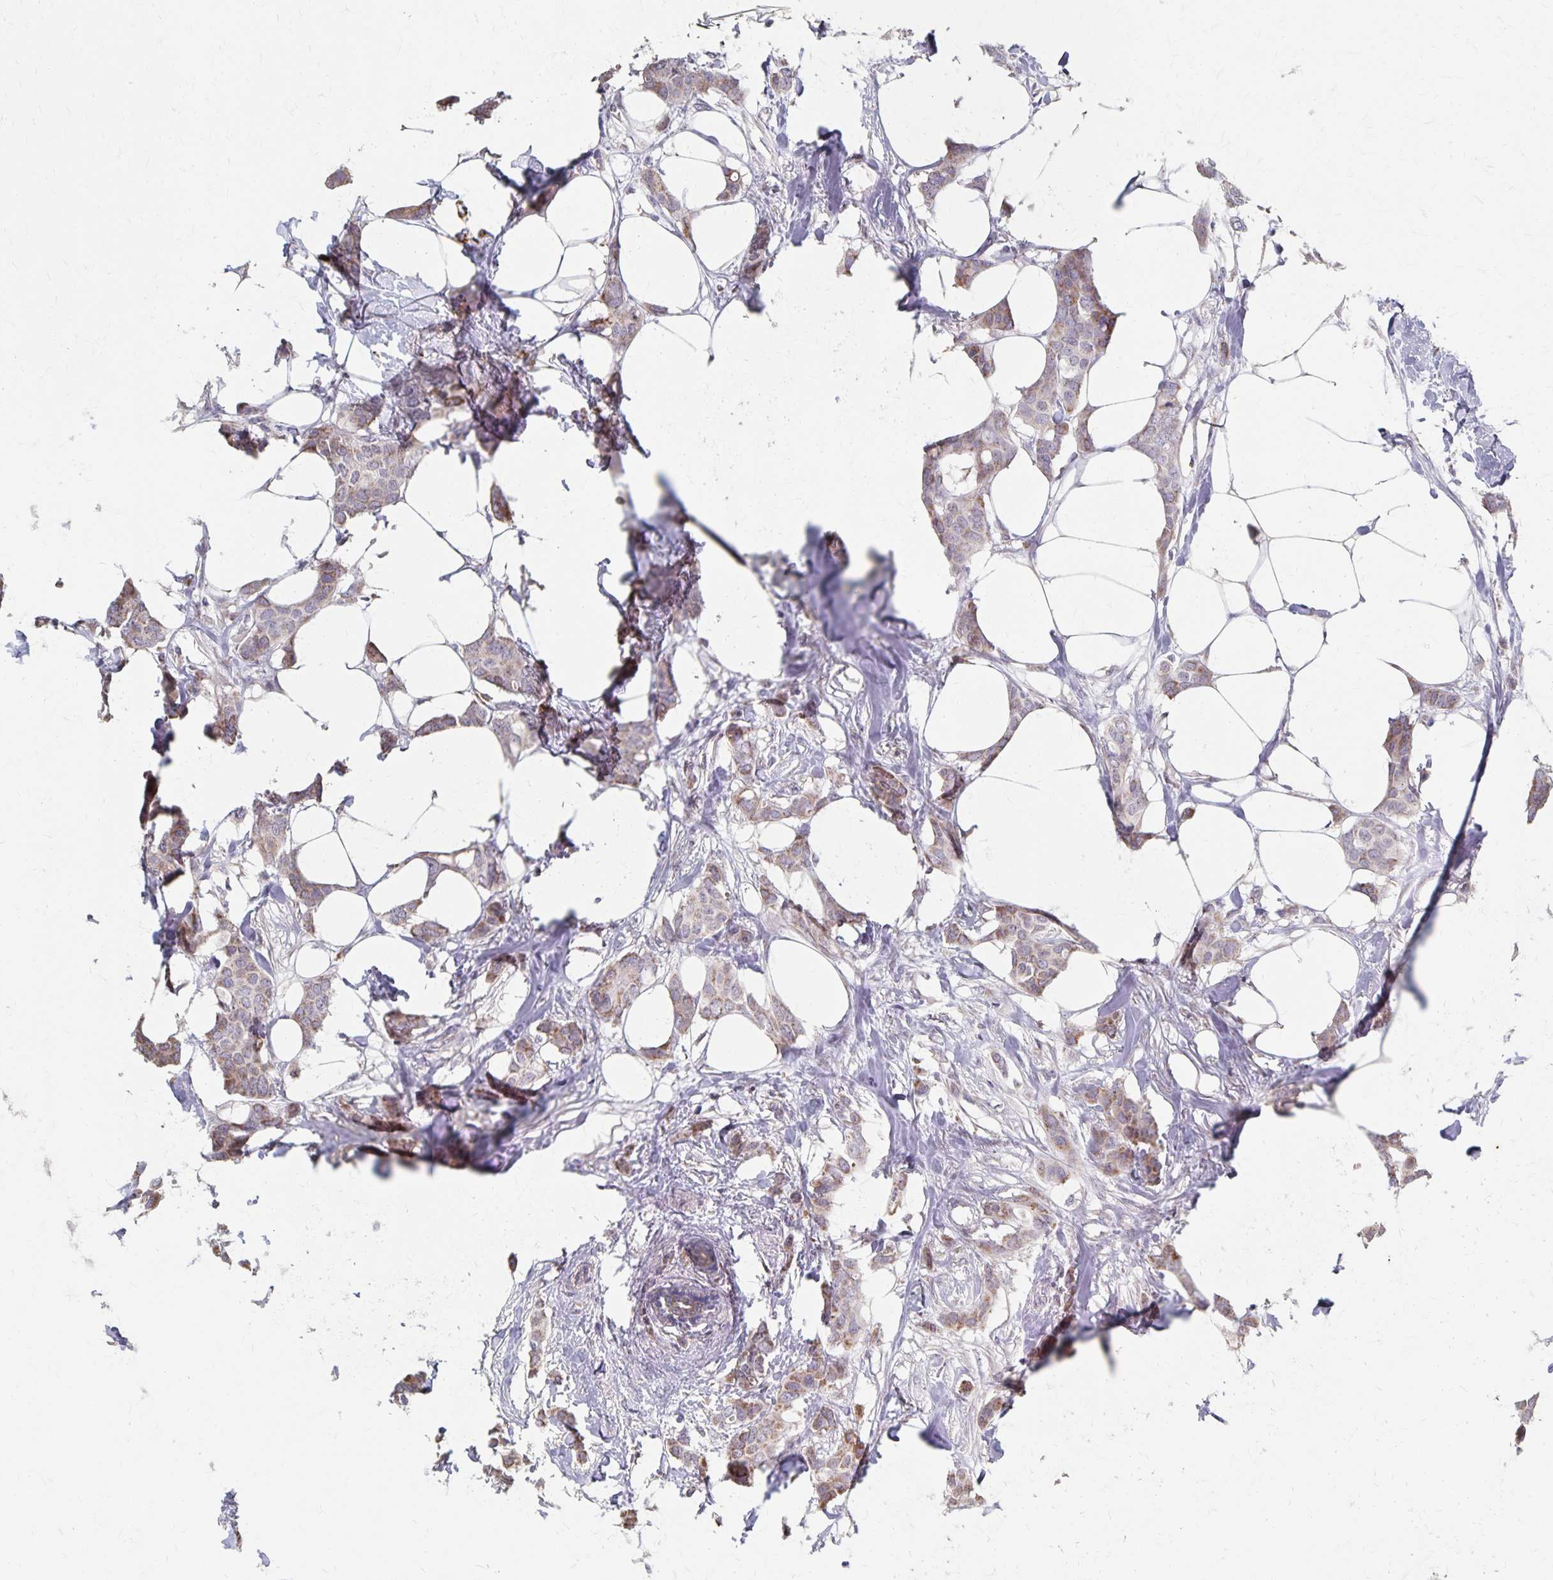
{"staining": {"intensity": "weak", "quantity": ">75%", "location": "cytoplasmic/membranous"}, "tissue": "breast cancer", "cell_type": "Tumor cells", "image_type": "cancer", "snomed": [{"axis": "morphology", "description": "Duct carcinoma"}, {"axis": "topography", "description": "Breast"}], "caption": "Immunohistochemistry (IHC) of intraductal carcinoma (breast) reveals low levels of weak cytoplasmic/membranous staining in about >75% of tumor cells.", "gene": "DYRK4", "patient": {"sex": "female", "age": 62}}